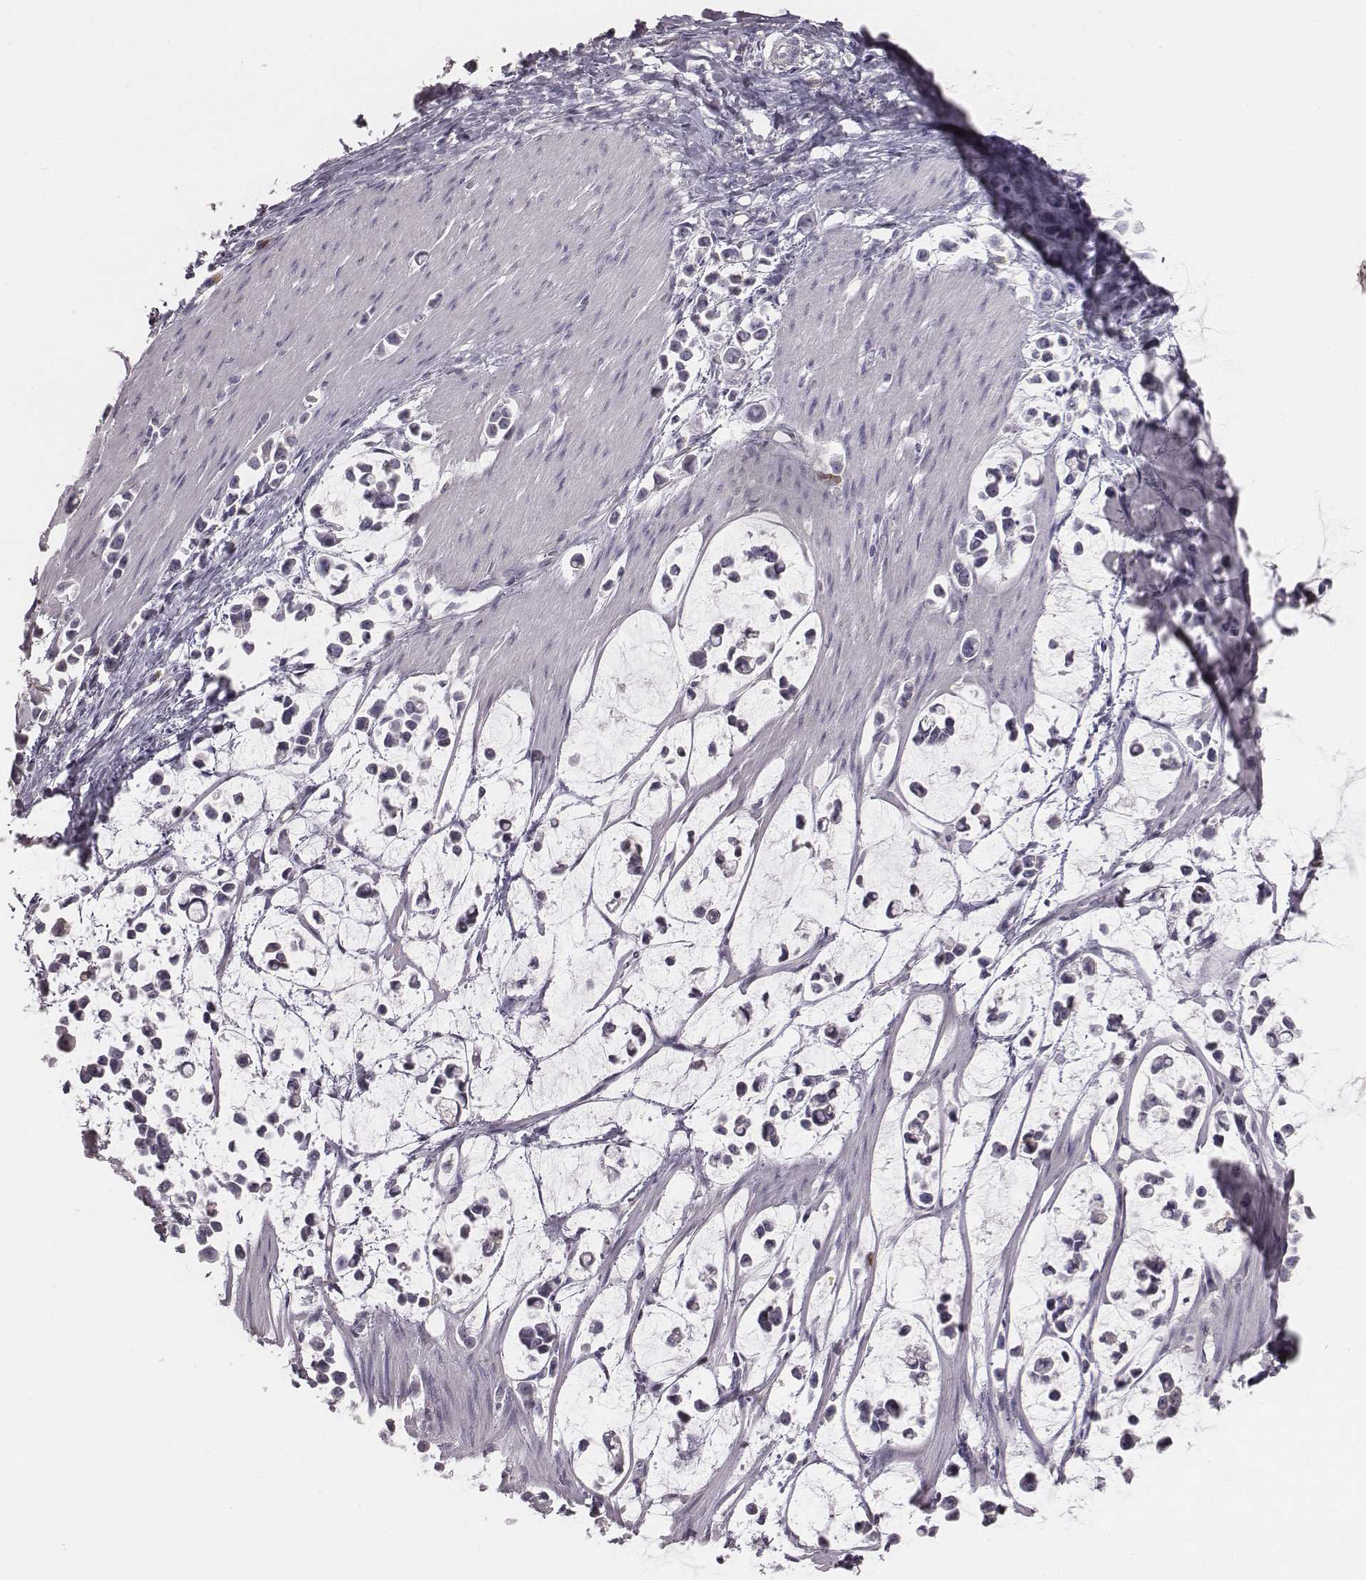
{"staining": {"intensity": "negative", "quantity": "none", "location": "none"}, "tissue": "stomach cancer", "cell_type": "Tumor cells", "image_type": "cancer", "snomed": [{"axis": "morphology", "description": "Adenocarcinoma, NOS"}, {"axis": "topography", "description": "Stomach"}], "caption": "DAB immunohistochemical staining of stomach cancer (adenocarcinoma) shows no significant staining in tumor cells. Nuclei are stained in blue.", "gene": "C6orf58", "patient": {"sex": "male", "age": 82}}